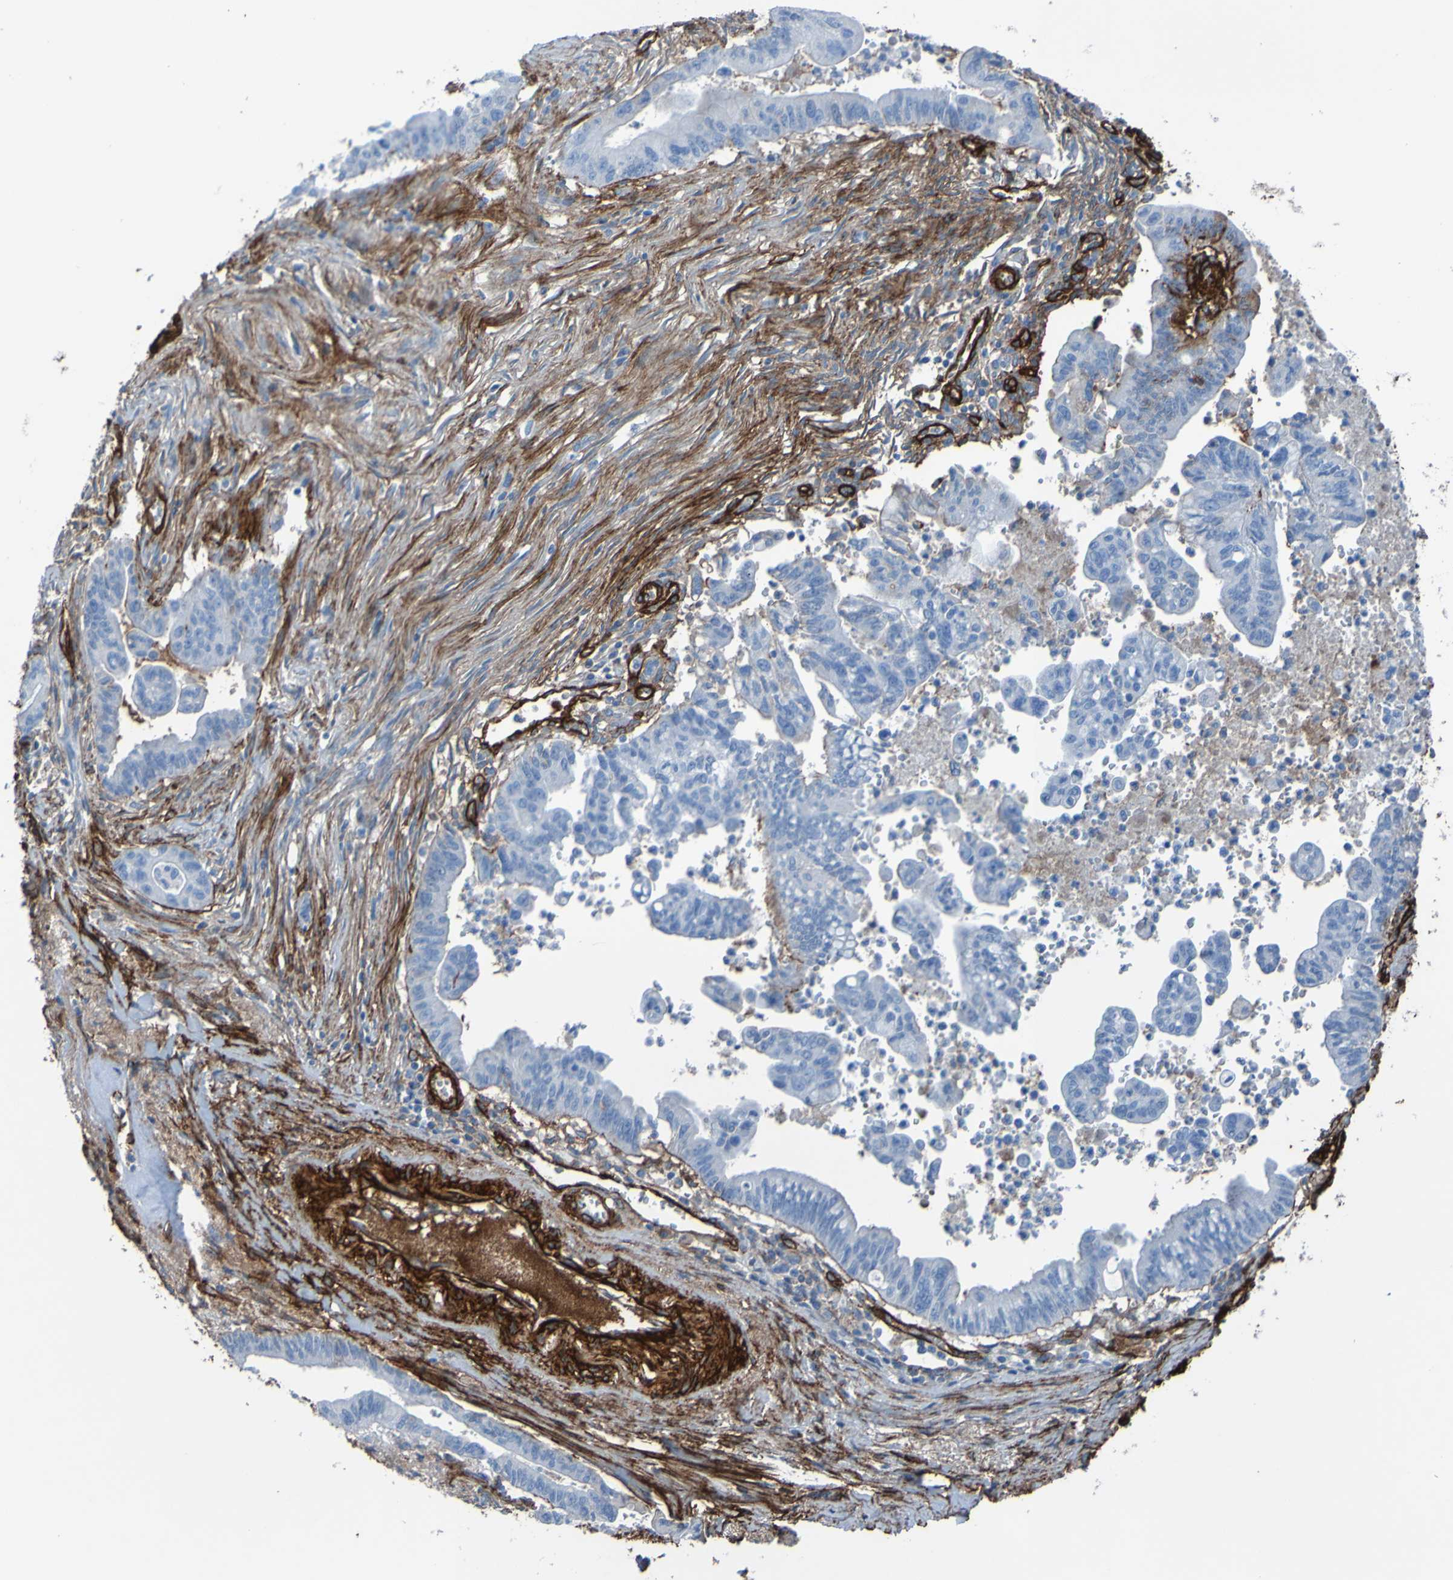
{"staining": {"intensity": "negative", "quantity": "none", "location": "none"}, "tissue": "pancreatic cancer", "cell_type": "Tumor cells", "image_type": "cancer", "snomed": [{"axis": "morphology", "description": "Adenocarcinoma, NOS"}, {"axis": "topography", "description": "Pancreas"}], "caption": "Immunohistochemistry image of neoplastic tissue: human pancreatic adenocarcinoma stained with DAB (3,3'-diaminobenzidine) shows no significant protein expression in tumor cells.", "gene": "COL4A2", "patient": {"sex": "male", "age": 70}}